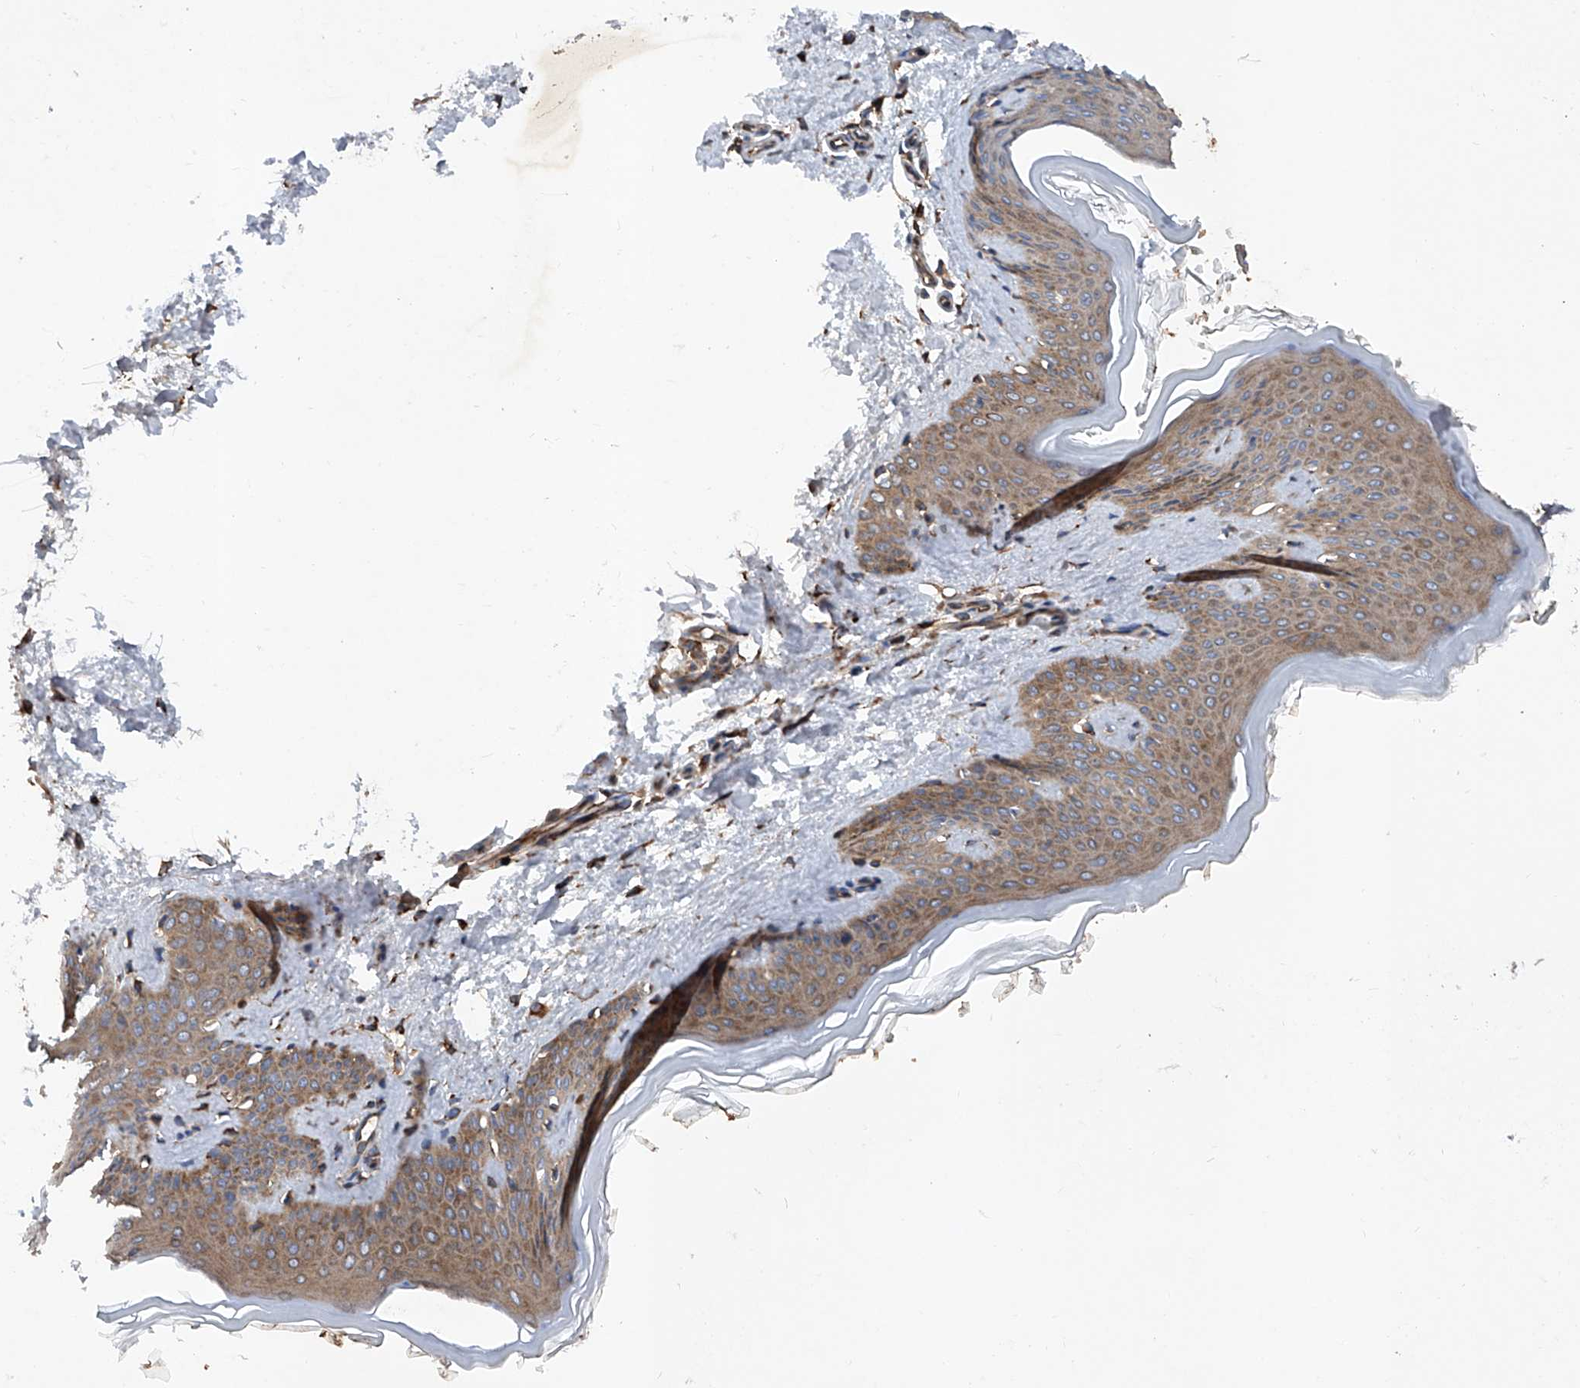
{"staining": {"intensity": "strong", "quantity": ">75%", "location": "cytoplasmic/membranous"}, "tissue": "skin", "cell_type": "Fibroblasts", "image_type": "normal", "snomed": [{"axis": "morphology", "description": "Normal tissue, NOS"}, {"axis": "topography", "description": "Skin"}], "caption": "Immunohistochemistry (DAB) staining of normal human skin reveals strong cytoplasmic/membranous protein staining in about >75% of fibroblasts. (DAB (3,3'-diaminobenzidine) = brown stain, brightfield microscopy at high magnification).", "gene": "ASCC3", "patient": {"sex": "female", "age": 27}}